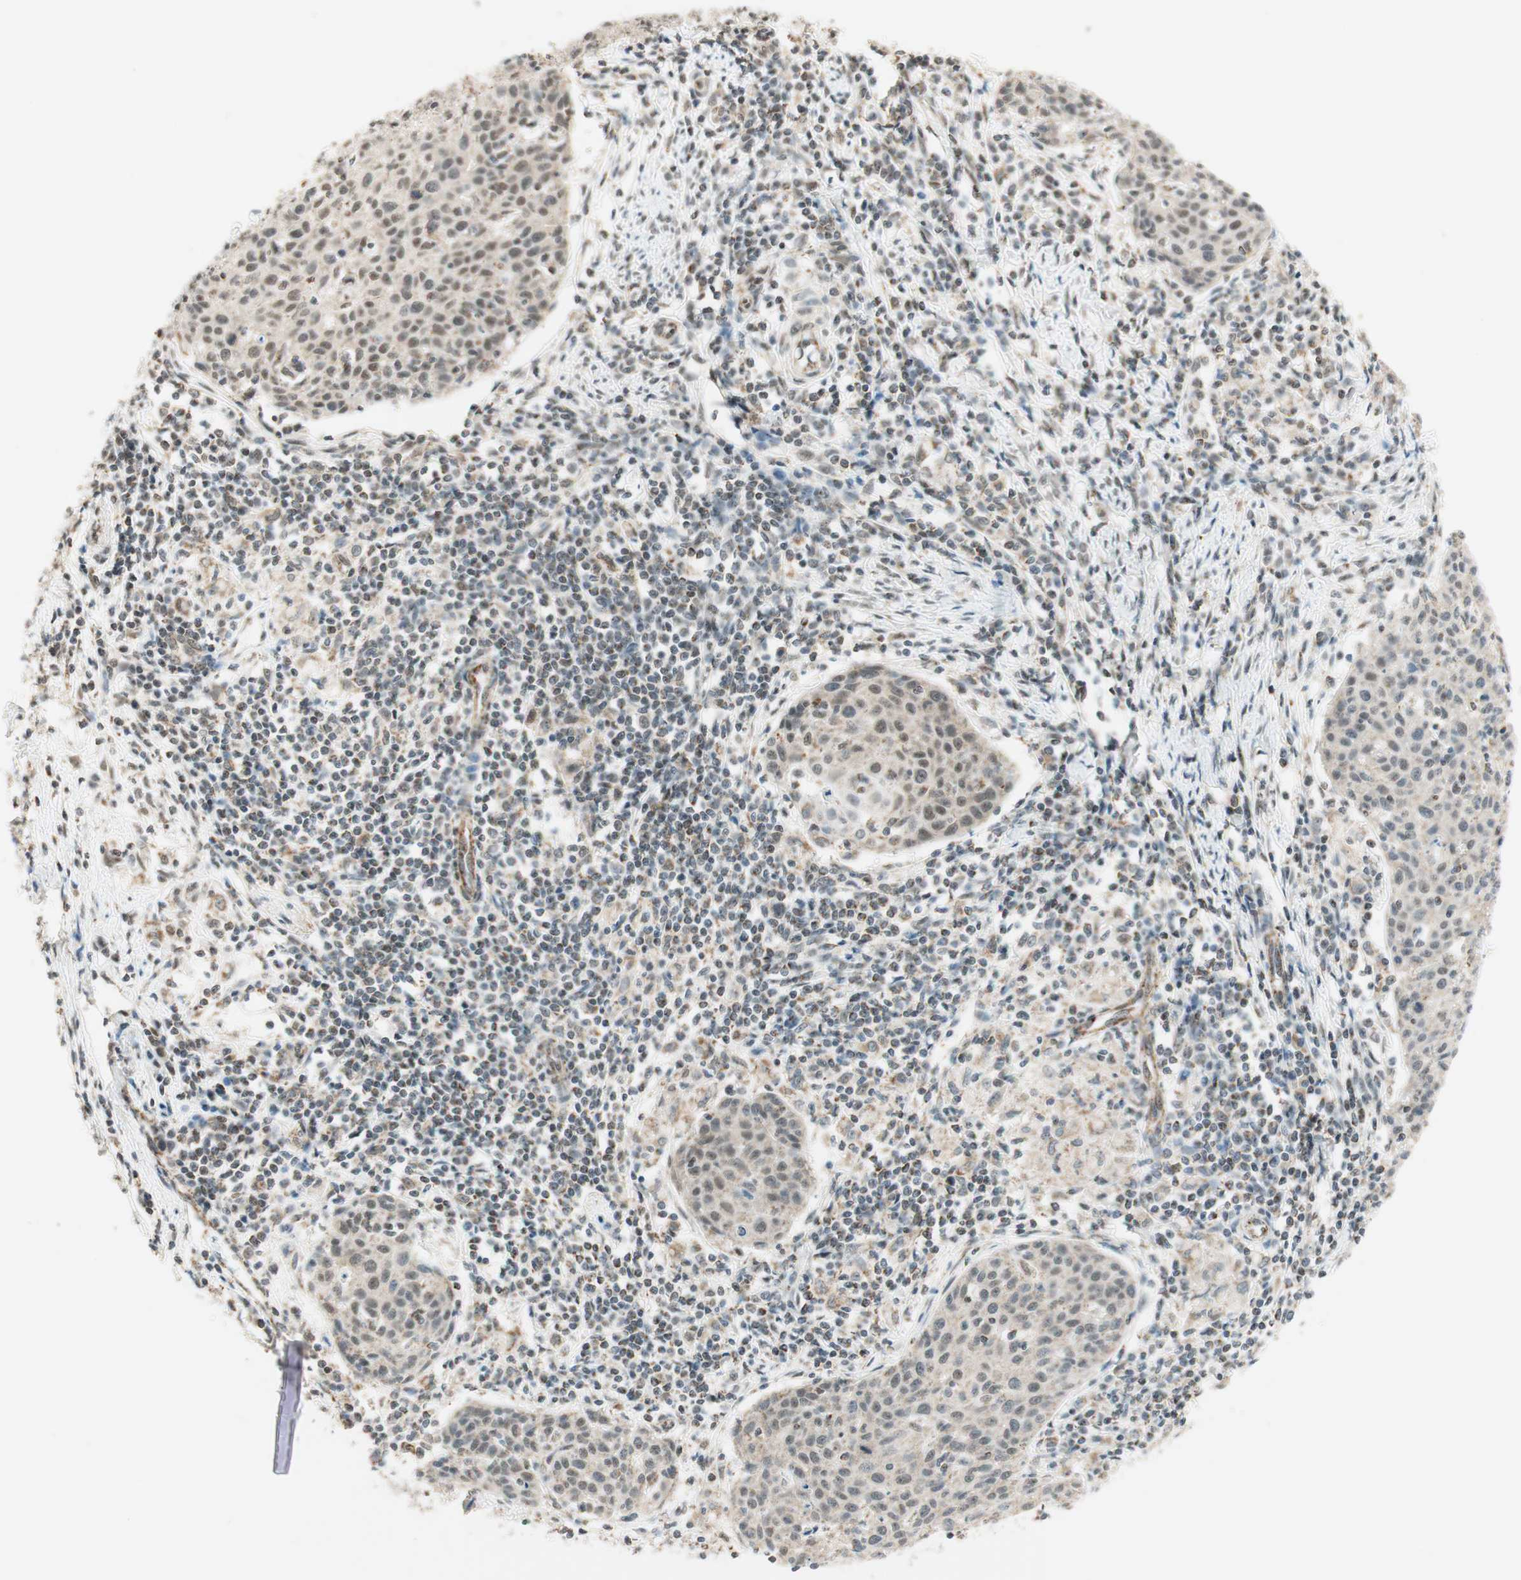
{"staining": {"intensity": "weak", "quantity": "25%-75%", "location": "nuclear"}, "tissue": "cervical cancer", "cell_type": "Tumor cells", "image_type": "cancer", "snomed": [{"axis": "morphology", "description": "Squamous cell carcinoma, NOS"}, {"axis": "topography", "description": "Cervix"}], "caption": "Tumor cells show low levels of weak nuclear staining in about 25%-75% of cells in cervical cancer.", "gene": "ZNF782", "patient": {"sex": "female", "age": 38}}